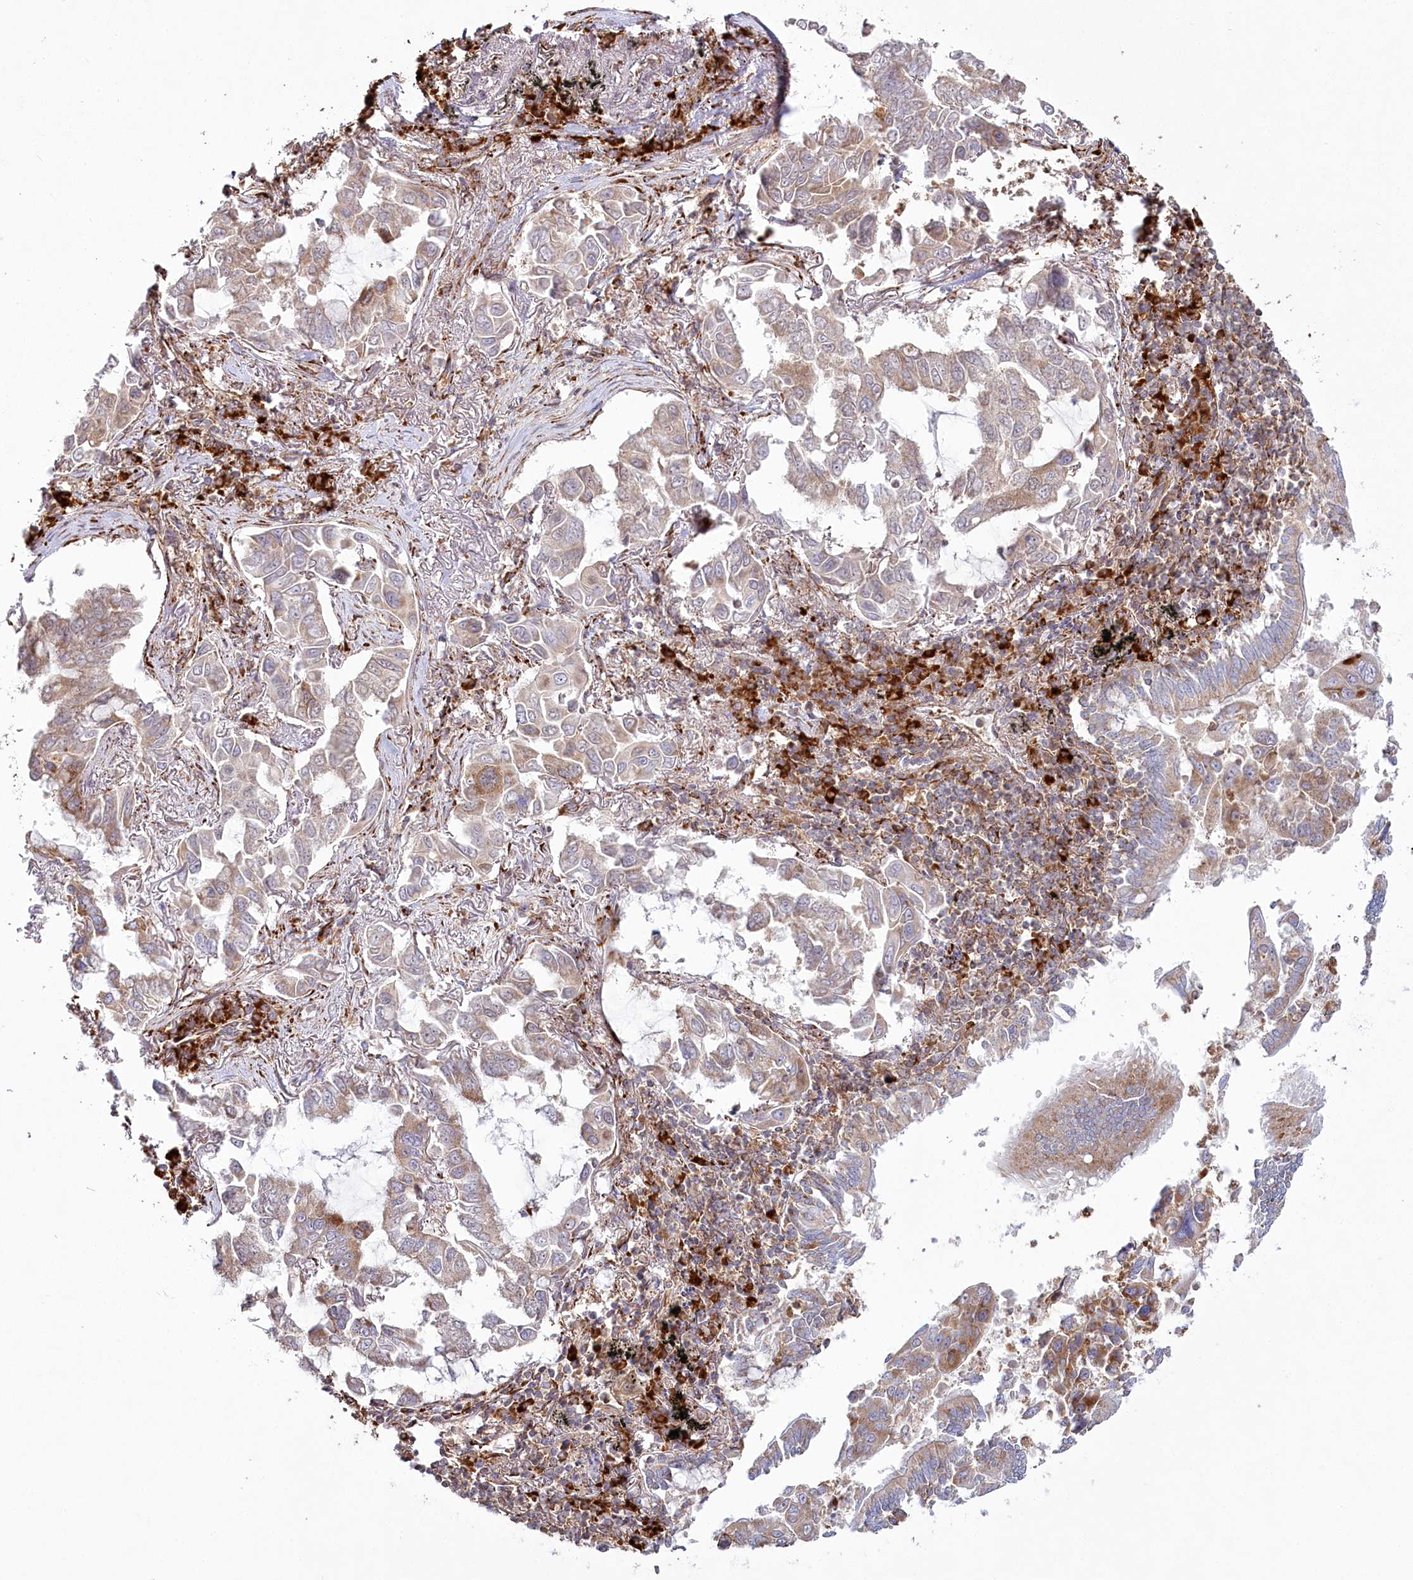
{"staining": {"intensity": "moderate", "quantity": "<25%", "location": "cytoplasmic/membranous"}, "tissue": "lung cancer", "cell_type": "Tumor cells", "image_type": "cancer", "snomed": [{"axis": "morphology", "description": "Adenocarcinoma, NOS"}, {"axis": "topography", "description": "Lung"}], "caption": "Immunohistochemical staining of lung cancer exhibits moderate cytoplasmic/membranous protein expression in about <25% of tumor cells.", "gene": "POGLUT1", "patient": {"sex": "male", "age": 64}}